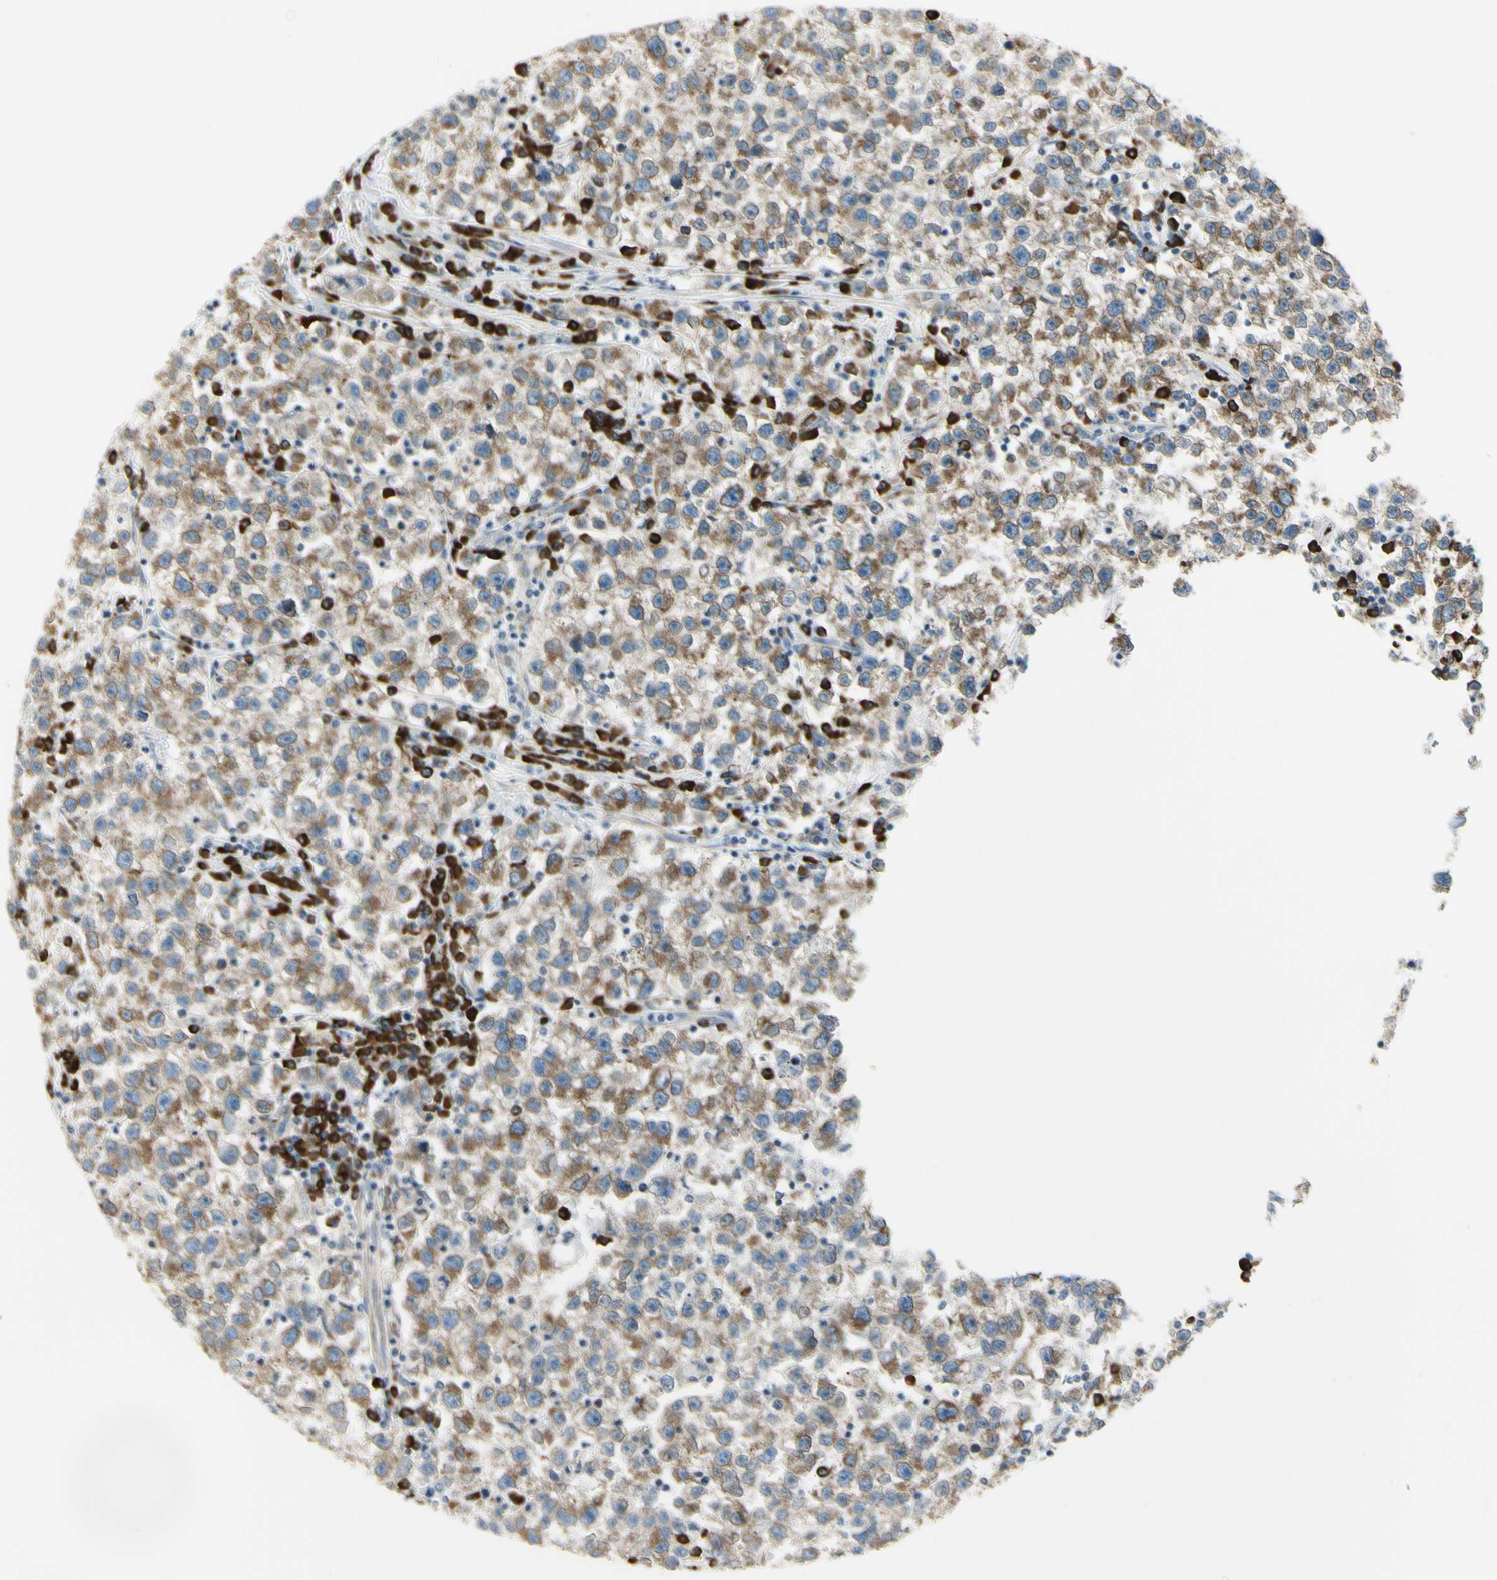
{"staining": {"intensity": "moderate", "quantity": ">75%", "location": "cytoplasmic/membranous"}, "tissue": "testis cancer", "cell_type": "Tumor cells", "image_type": "cancer", "snomed": [{"axis": "morphology", "description": "Seminoma, NOS"}, {"axis": "topography", "description": "Testis"}], "caption": "This histopathology image exhibits IHC staining of human seminoma (testis), with medium moderate cytoplasmic/membranous staining in approximately >75% of tumor cells.", "gene": "SELENOS", "patient": {"sex": "male", "age": 22}}